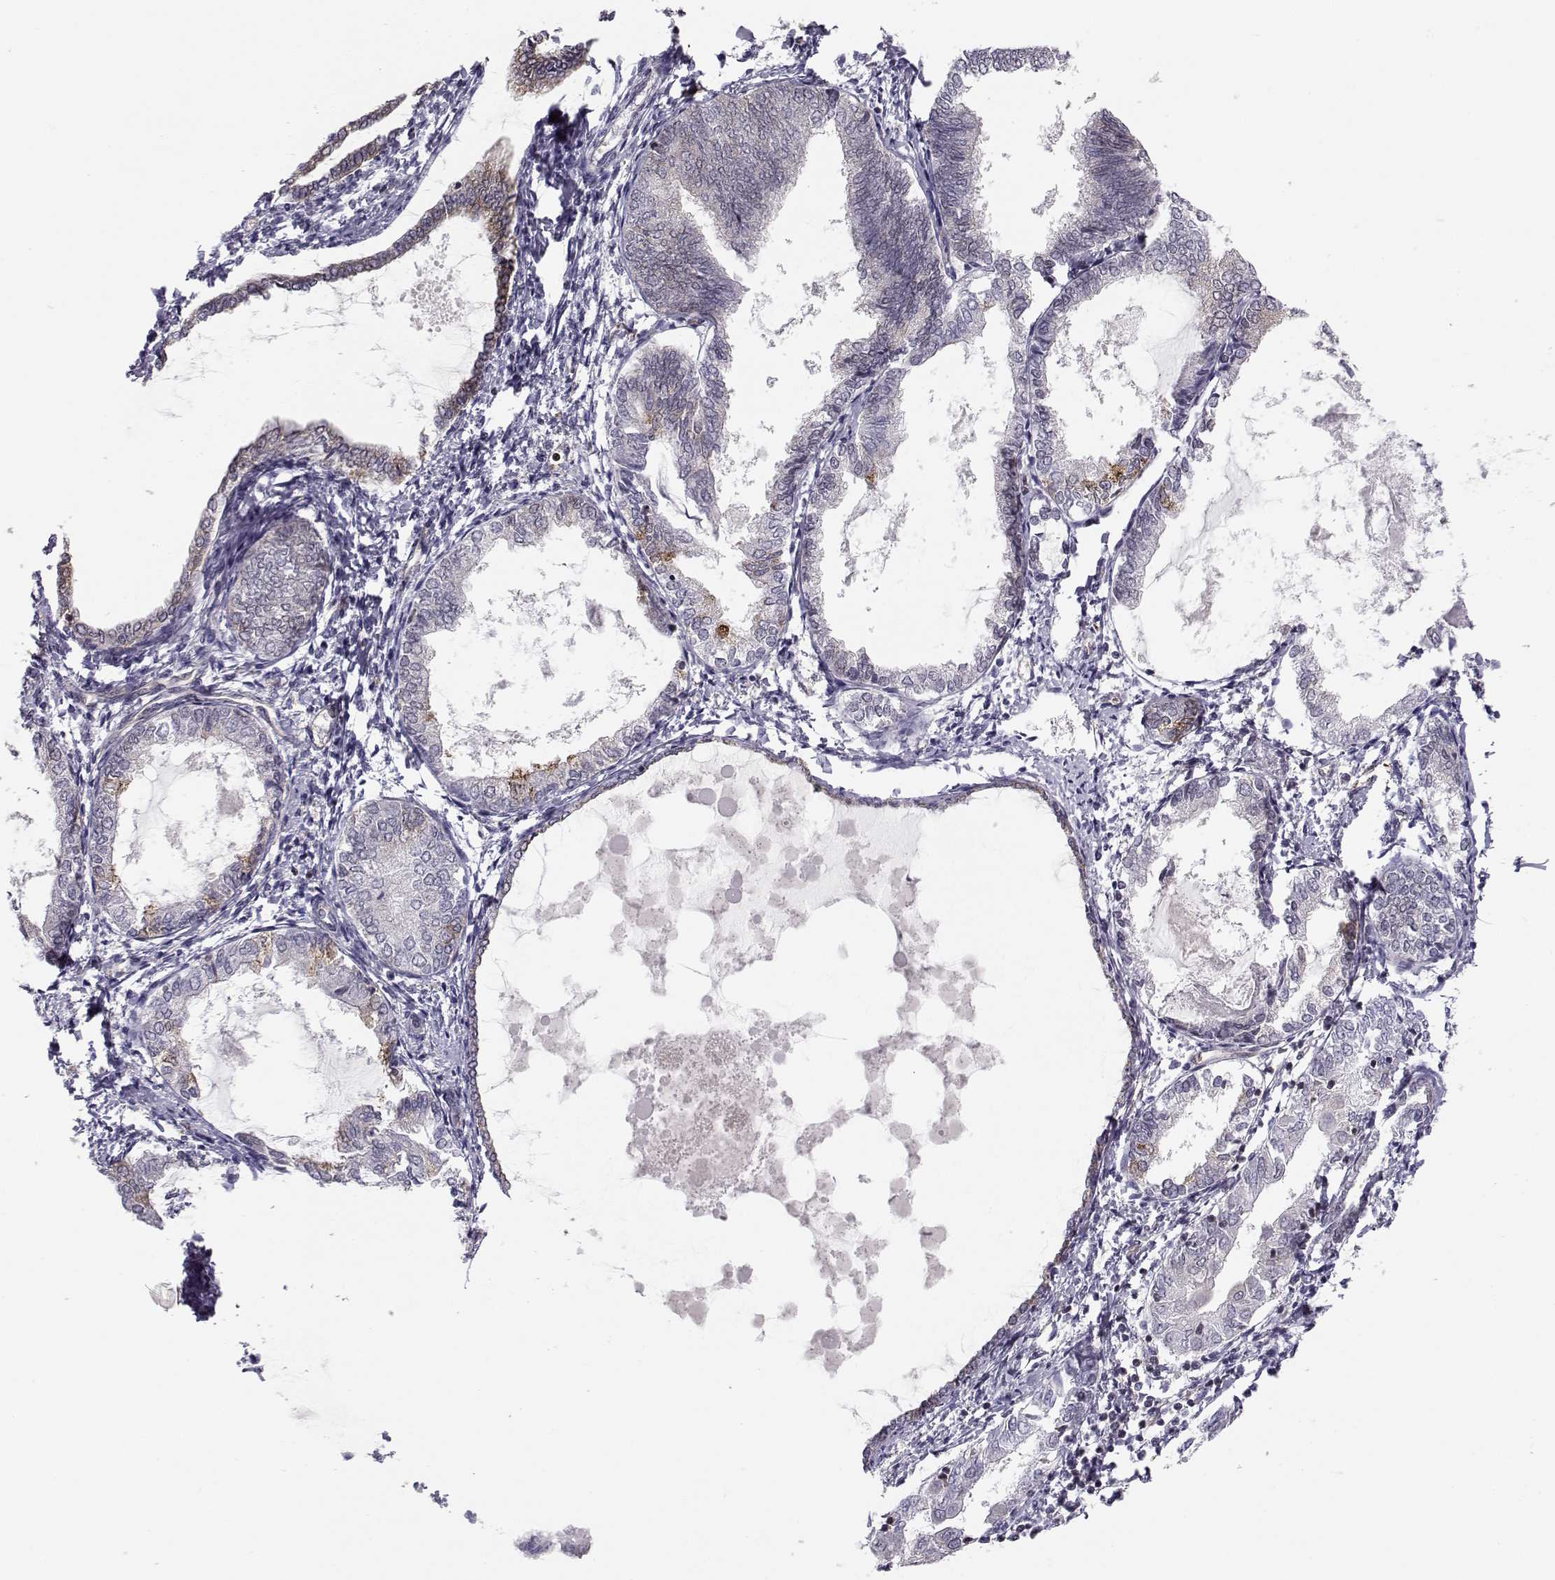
{"staining": {"intensity": "moderate", "quantity": "<25%", "location": "cytoplasmic/membranous"}, "tissue": "endometrial cancer", "cell_type": "Tumor cells", "image_type": "cancer", "snomed": [{"axis": "morphology", "description": "Adenocarcinoma, NOS"}, {"axis": "topography", "description": "Endometrium"}], "caption": "IHC histopathology image of neoplastic tissue: endometrial cancer (adenocarcinoma) stained using immunohistochemistry (IHC) demonstrates low levels of moderate protein expression localized specifically in the cytoplasmic/membranous of tumor cells, appearing as a cytoplasmic/membranous brown color.", "gene": "KIF13B", "patient": {"sex": "female", "age": 68}}